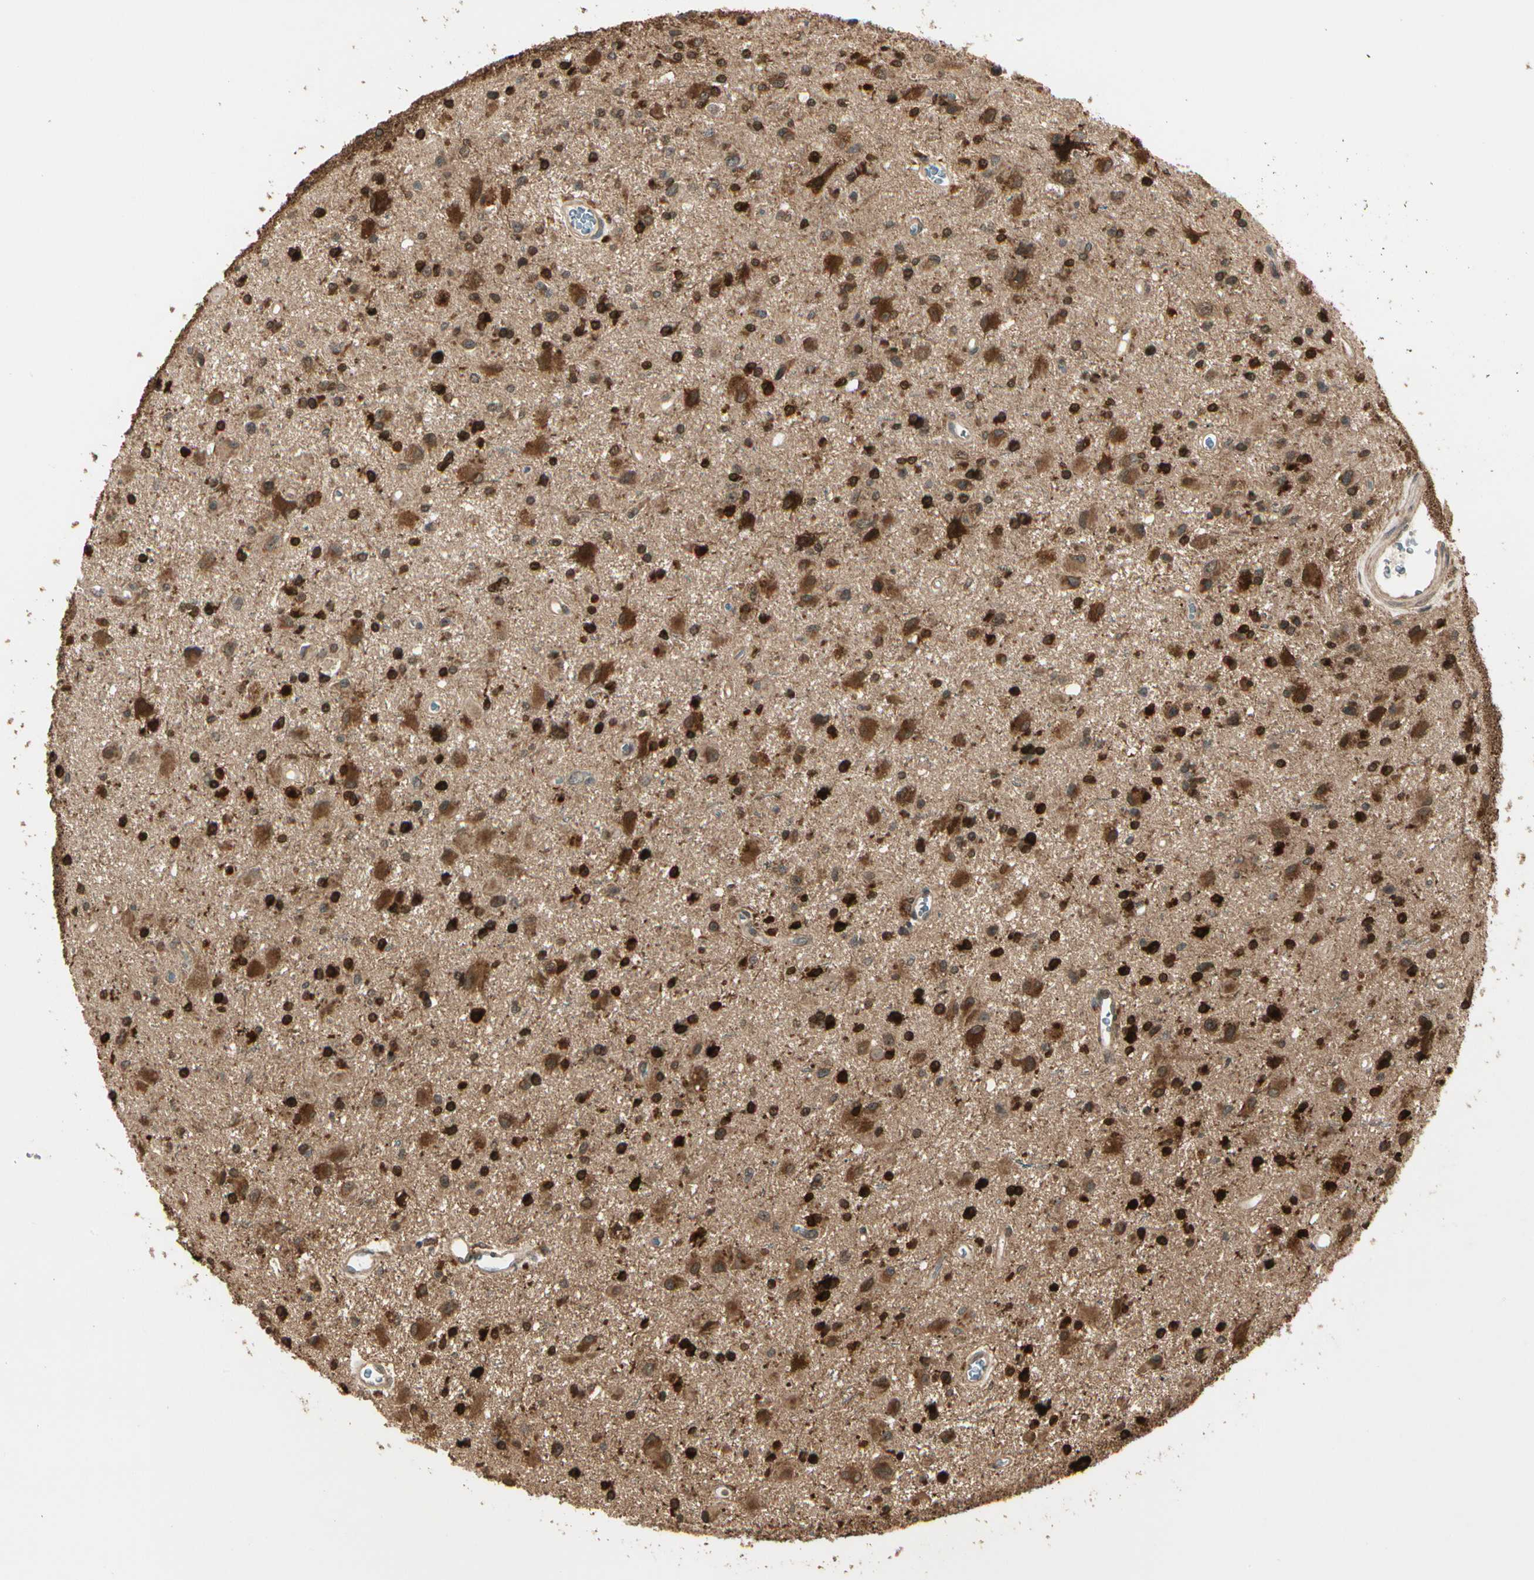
{"staining": {"intensity": "strong", "quantity": ">75%", "location": "cytoplasmic/membranous"}, "tissue": "glioma", "cell_type": "Tumor cells", "image_type": "cancer", "snomed": [{"axis": "morphology", "description": "Glioma, malignant, Low grade"}, {"axis": "topography", "description": "Brain"}], "caption": "A brown stain labels strong cytoplasmic/membranous staining of a protein in human malignant glioma (low-grade) tumor cells.", "gene": "GLUL", "patient": {"sex": "male", "age": 58}}